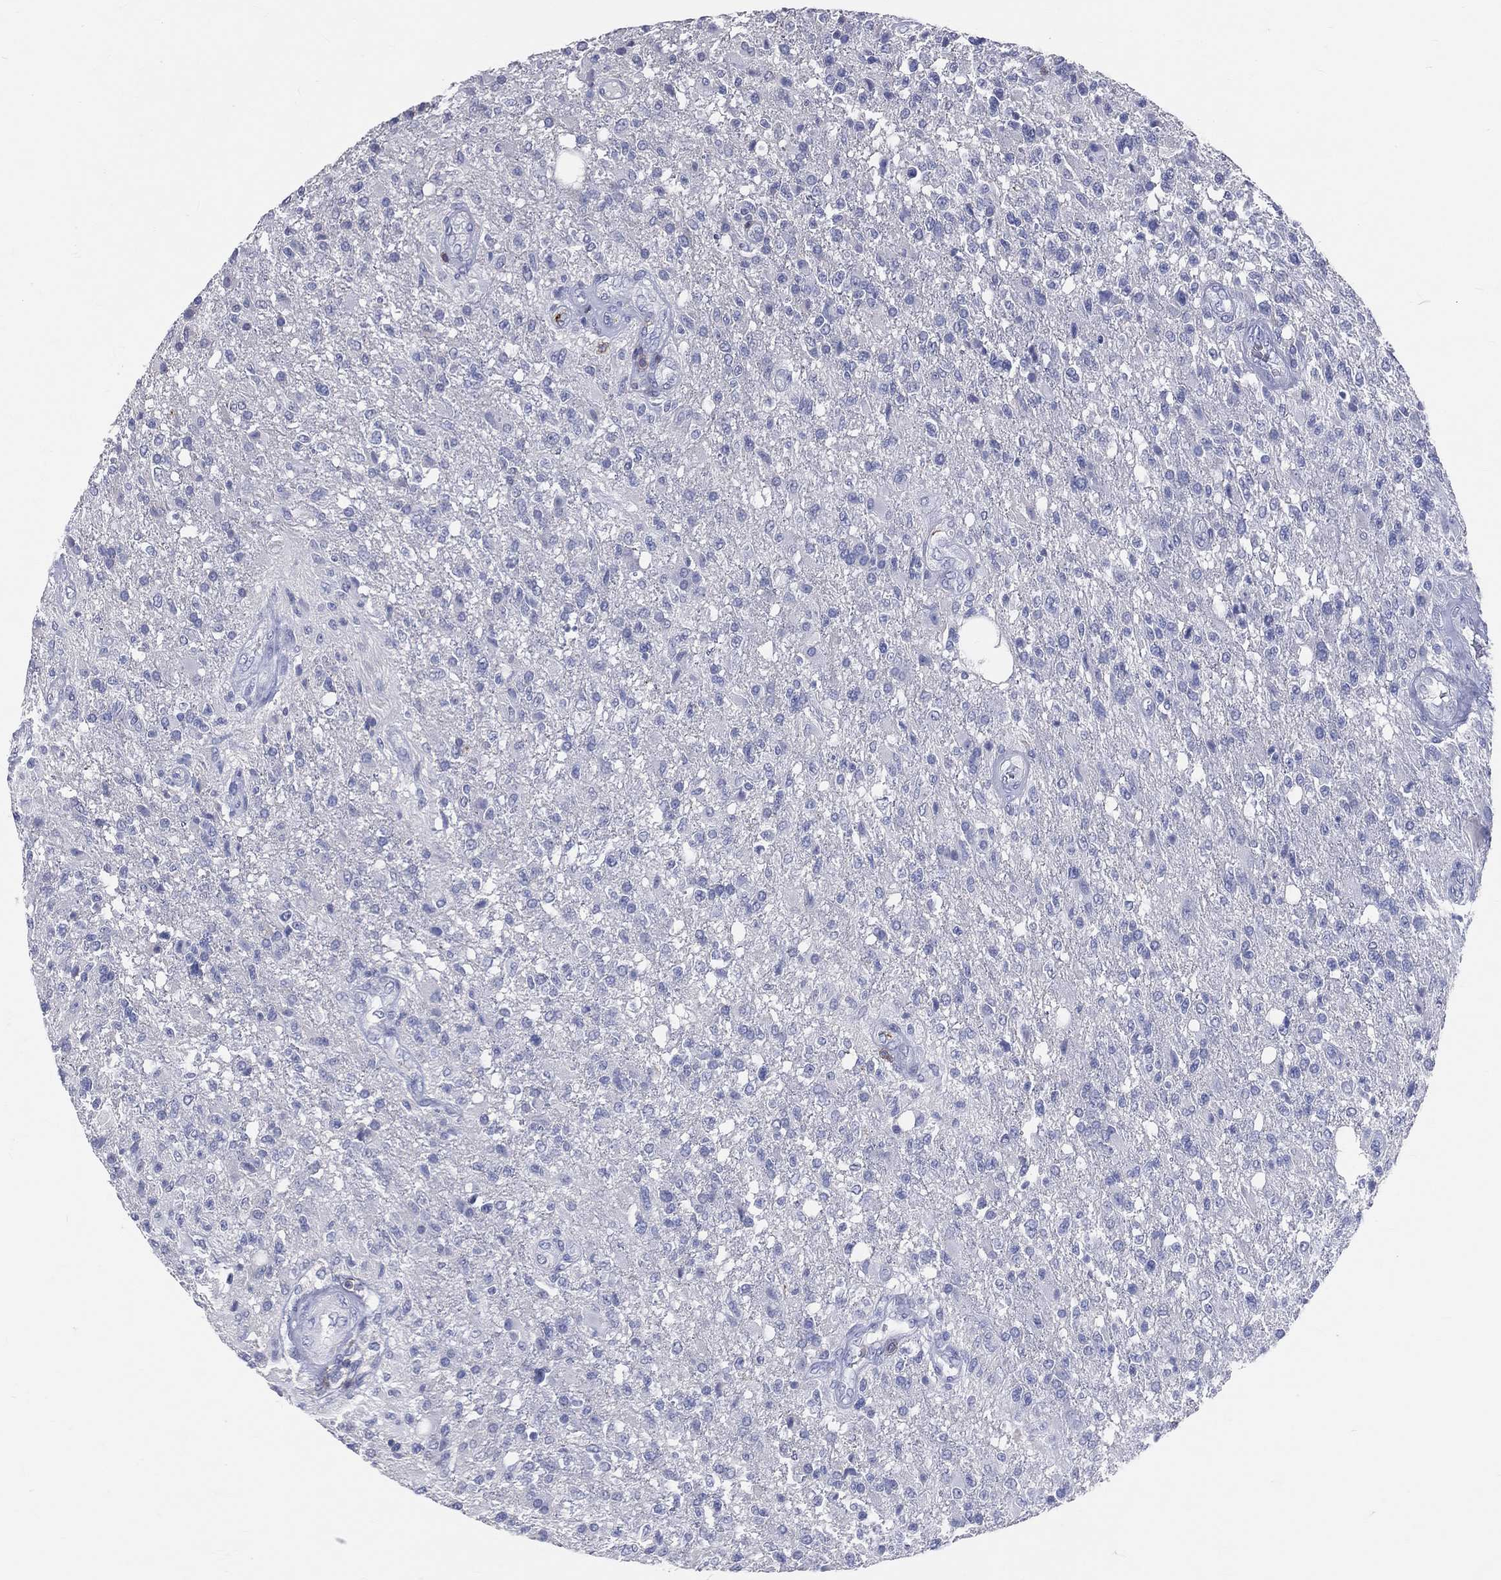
{"staining": {"intensity": "negative", "quantity": "none", "location": "none"}, "tissue": "glioma", "cell_type": "Tumor cells", "image_type": "cancer", "snomed": [{"axis": "morphology", "description": "Glioma, malignant, High grade"}, {"axis": "topography", "description": "Brain"}], "caption": "Photomicrograph shows no significant protein positivity in tumor cells of glioma.", "gene": "LAT", "patient": {"sex": "male", "age": 56}}